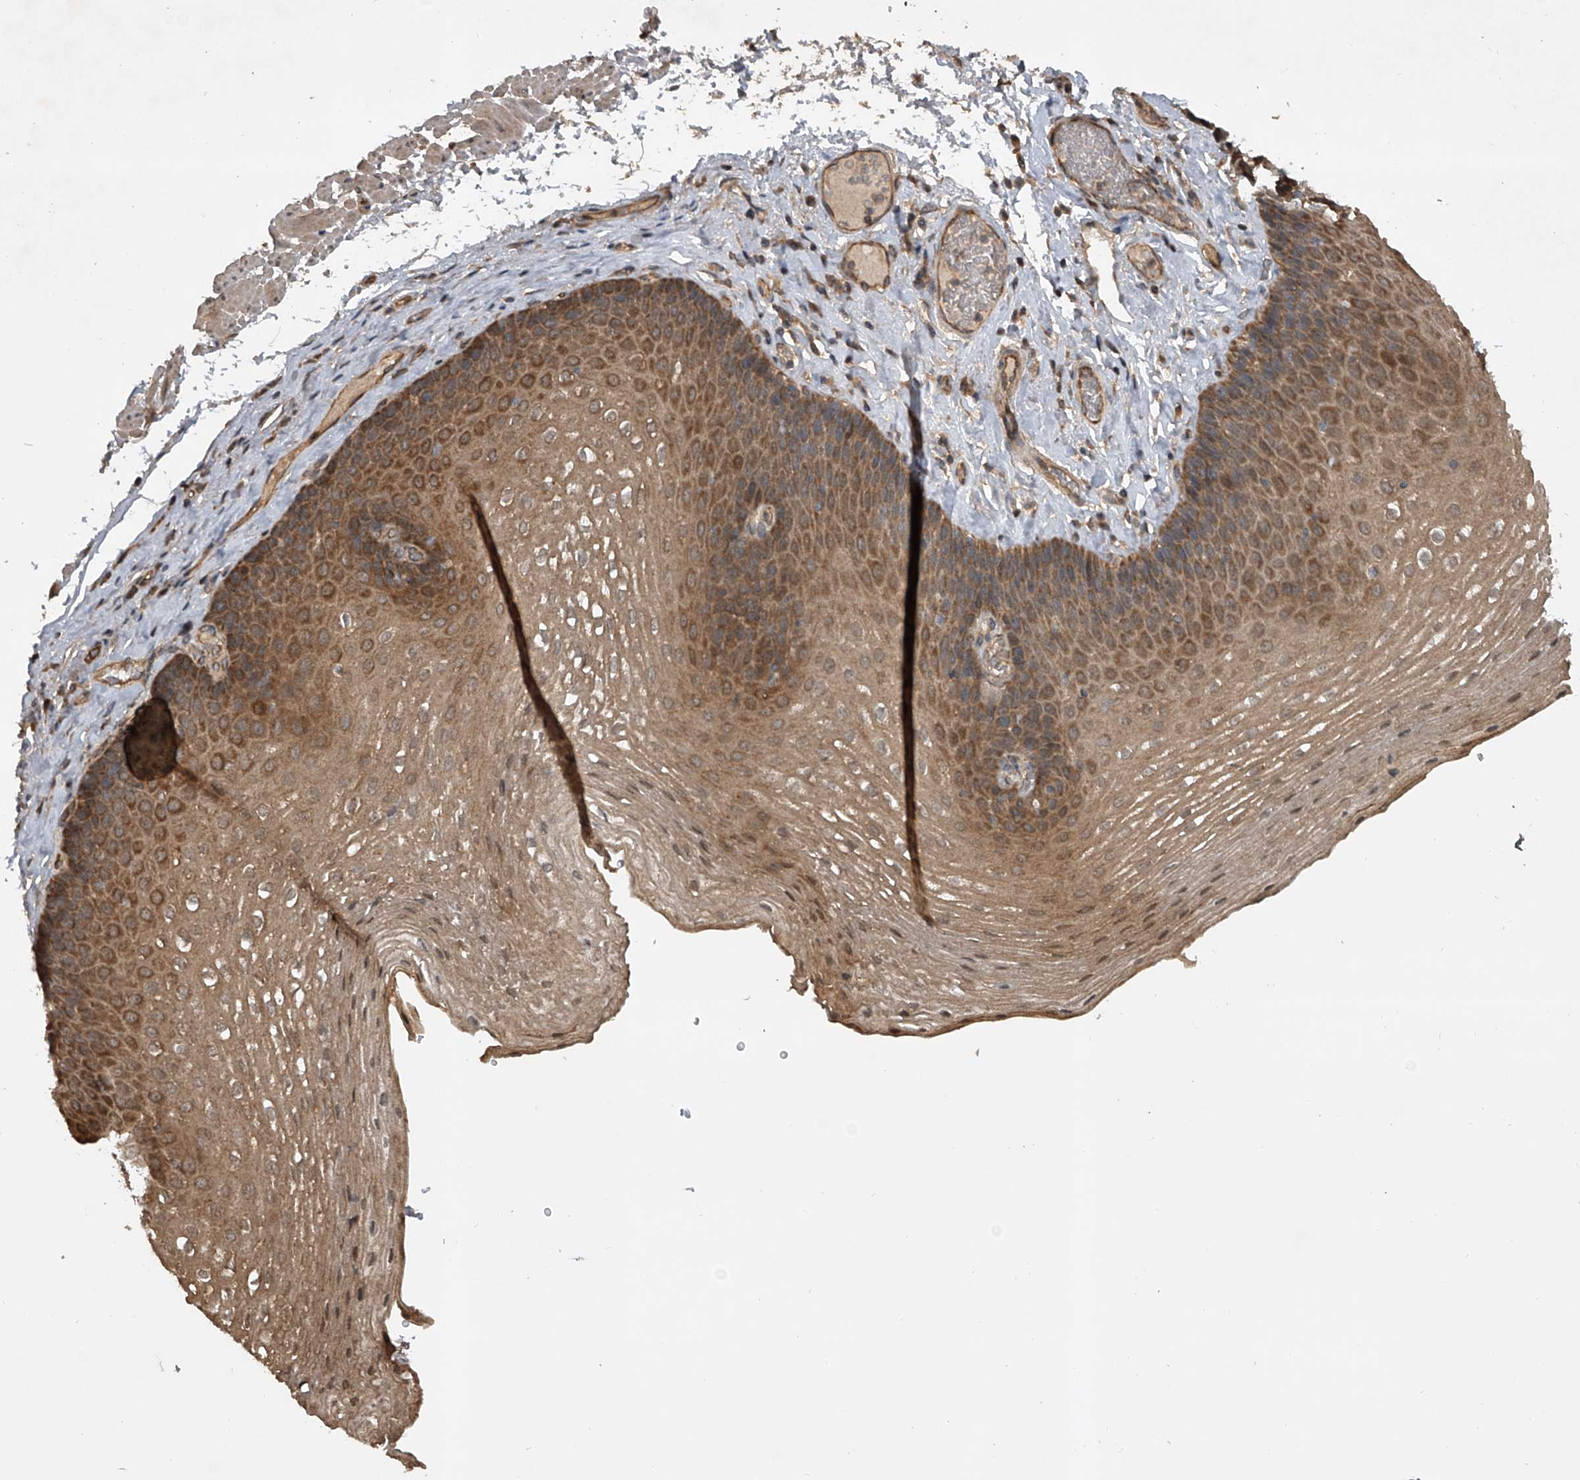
{"staining": {"intensity": "moderate", "quantity": ">75%", "location": "cytoplasmic/membranous"}, "tissue": "esophagus", "cell_type": "Squamous epithelial cells", "image_type": "normal", "snomed": [{"axis": "morphology", "description": "Normal tissue, NOS"}, {"axis": "topography", "description": "Esophagus"}], "caption": "Immunohistochemical staining of normal esophagus shows >75% levels of moderate cytoplasmic/membranous protein staining in about >75% of squamous epithelial cells. (Brightfield microscopy of DAB IHC at high magnification).", "gene": "NFS1", "patient": {"sex": "female", "age": 66}}